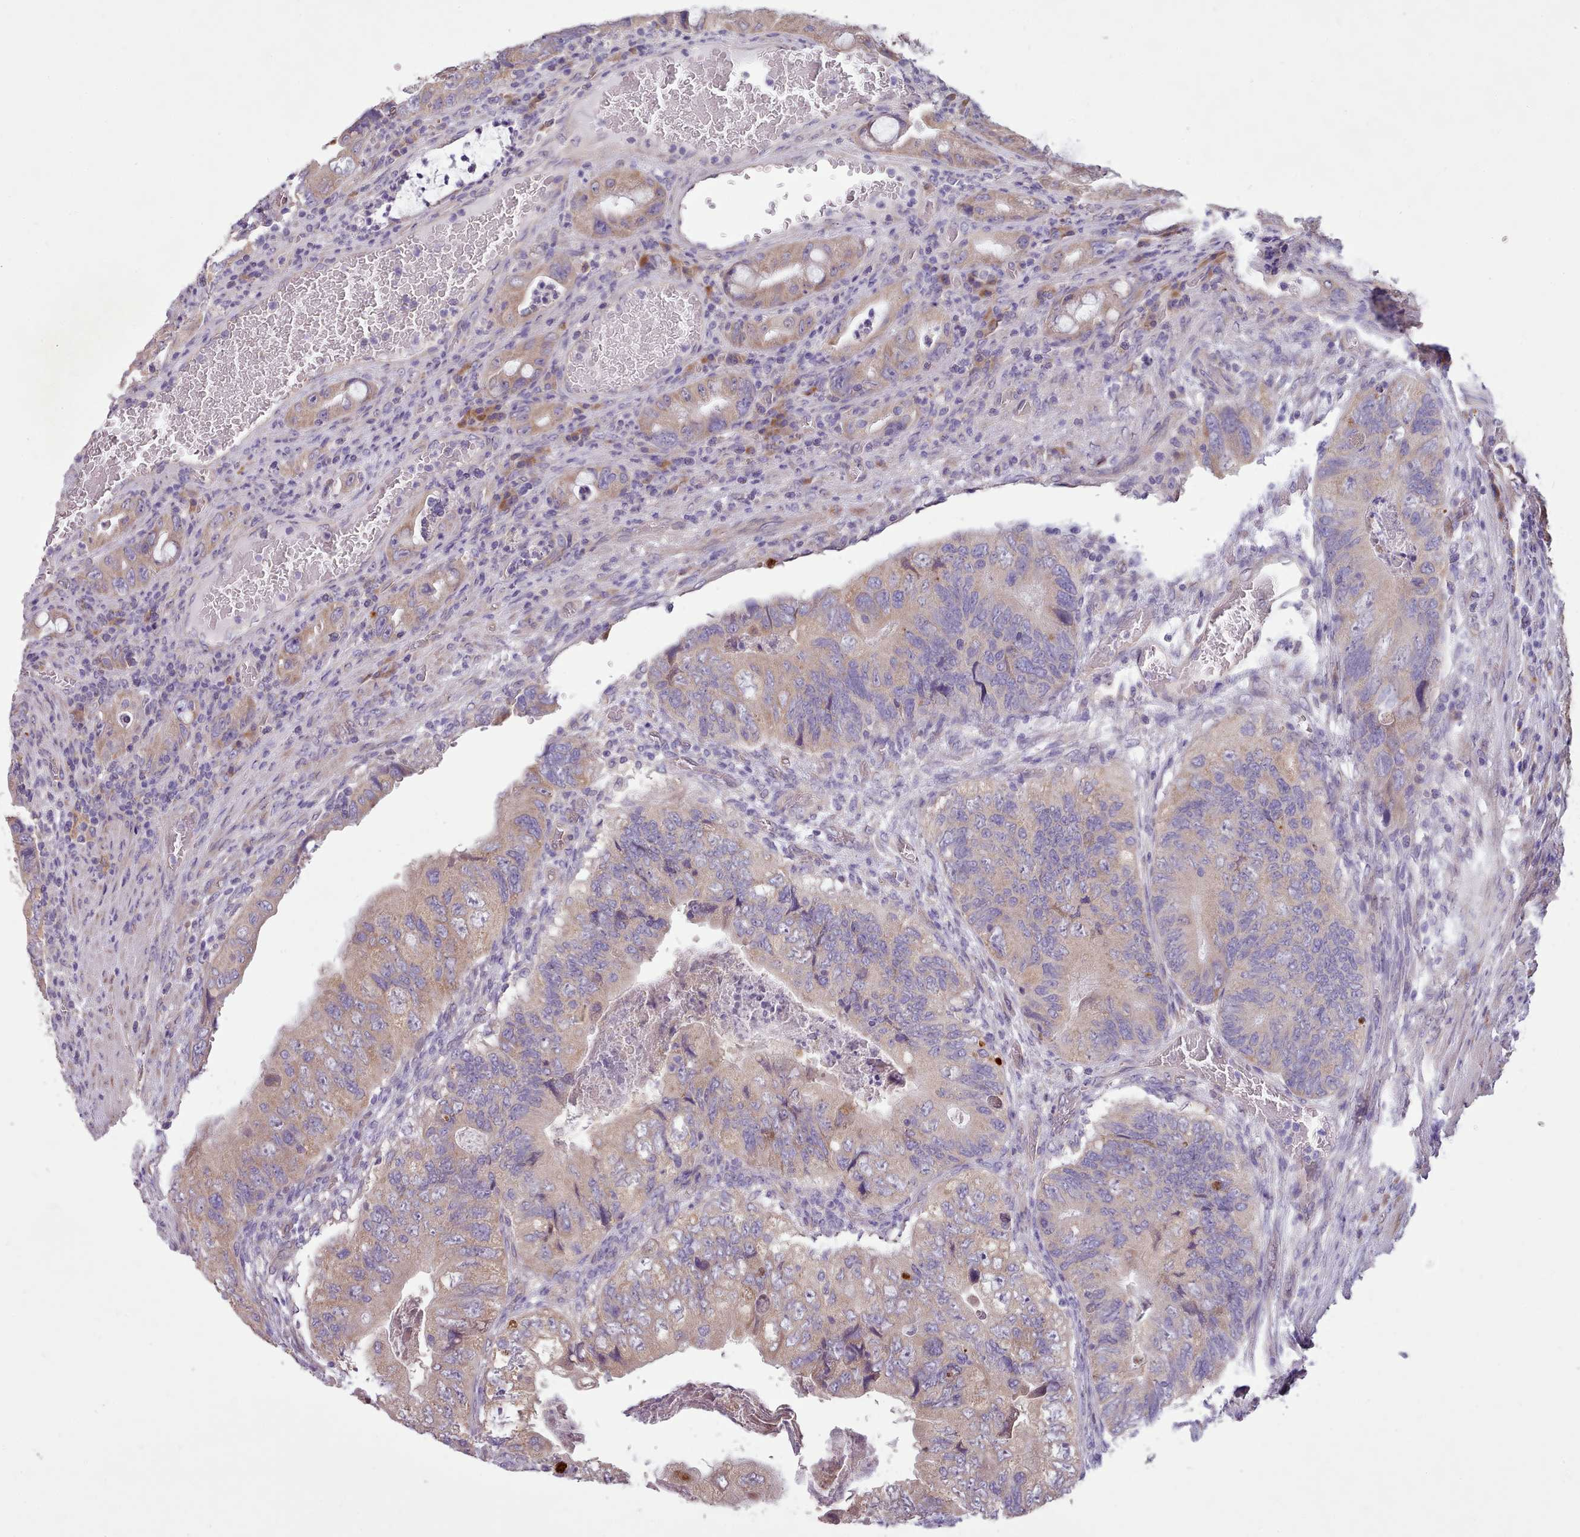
{"staining": {"intensity": "moderate", "quantity": ">75%", "location": "cytoplasmic/membranous"}, "tissue": "colorectal cancer", "cell_type": "Tumor cells", "image_type": "cancer", "snomed": [{"axis": "morphology", "description": "Adenocarcinoma, NOS"}, {"axis": "topography", "description": "Rectum"}], "caption": "Protein positivity by immunohistochemistry (IHC) demonstrates moderate cytoplasmic/membranous staining in approximately >75% of tumor cells in colorectal cancer (adenocarcinoma). Using DAB (brown) and hematoxylin (blue) stains, captured at high magnification using brightfield microscopy.", "gene": "DPF1", "patient": {"sex": "male", "age": 63}}